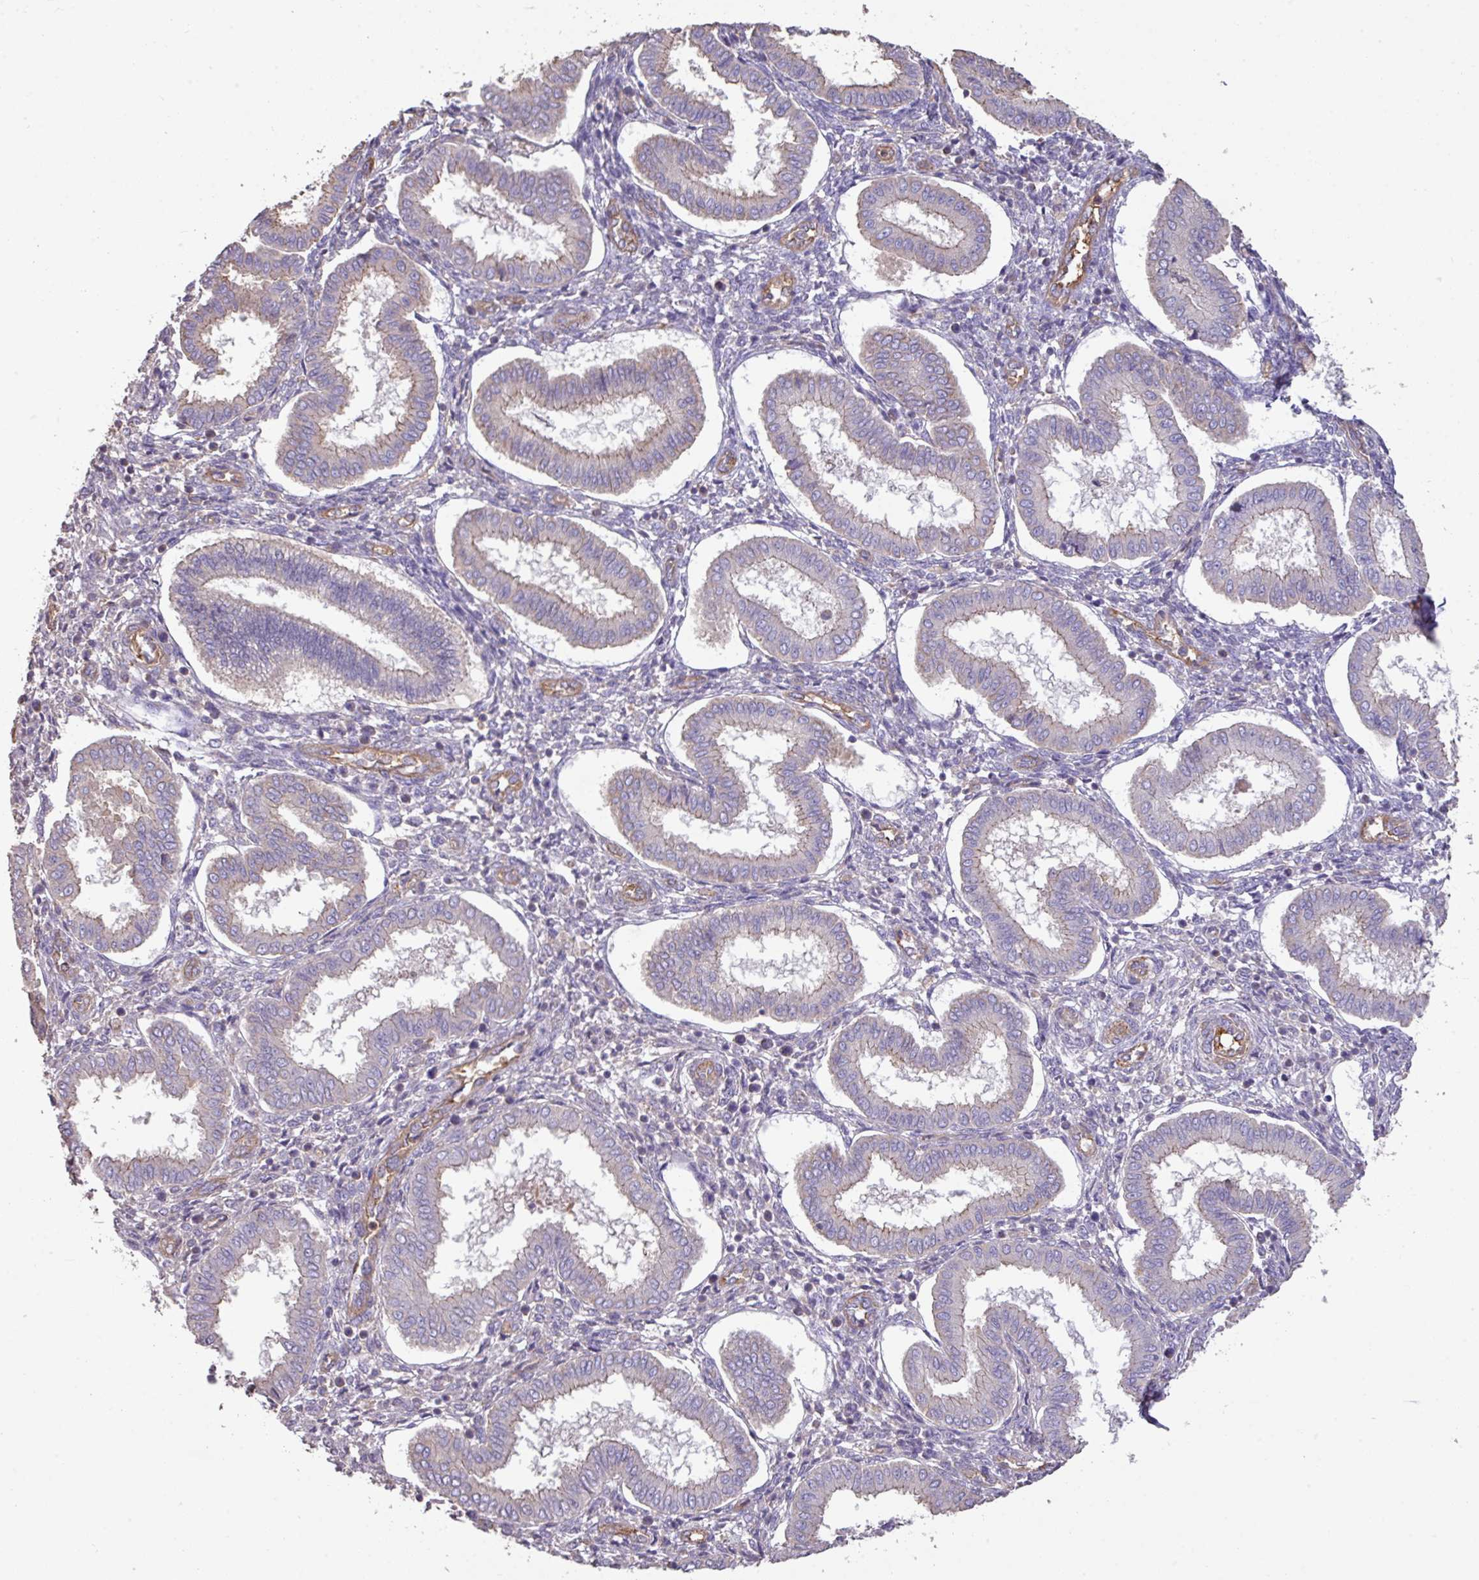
{"staining": {"intensity": "negative", "quantity": "none", "location": "none"}, "tissue": "endometrium", "cell_type": "Cells in endometrial stroma", "image_type": "normal", "snomed": [{"axis": "morphology", "description": "Normal tissue, NOS"}, {"axis": "topography", "description": "Endometrium"}], "caption": "DAB (3,3'-diaminobenzidine) immunohistochemical staining of normal endometrium reveals no significant staining in cells in endometrial stroma. (Brightfield microscopy of DAB IHC at high magnification).", "gene": "CALML4", "patient": {"sex": "female", "age": 24}}